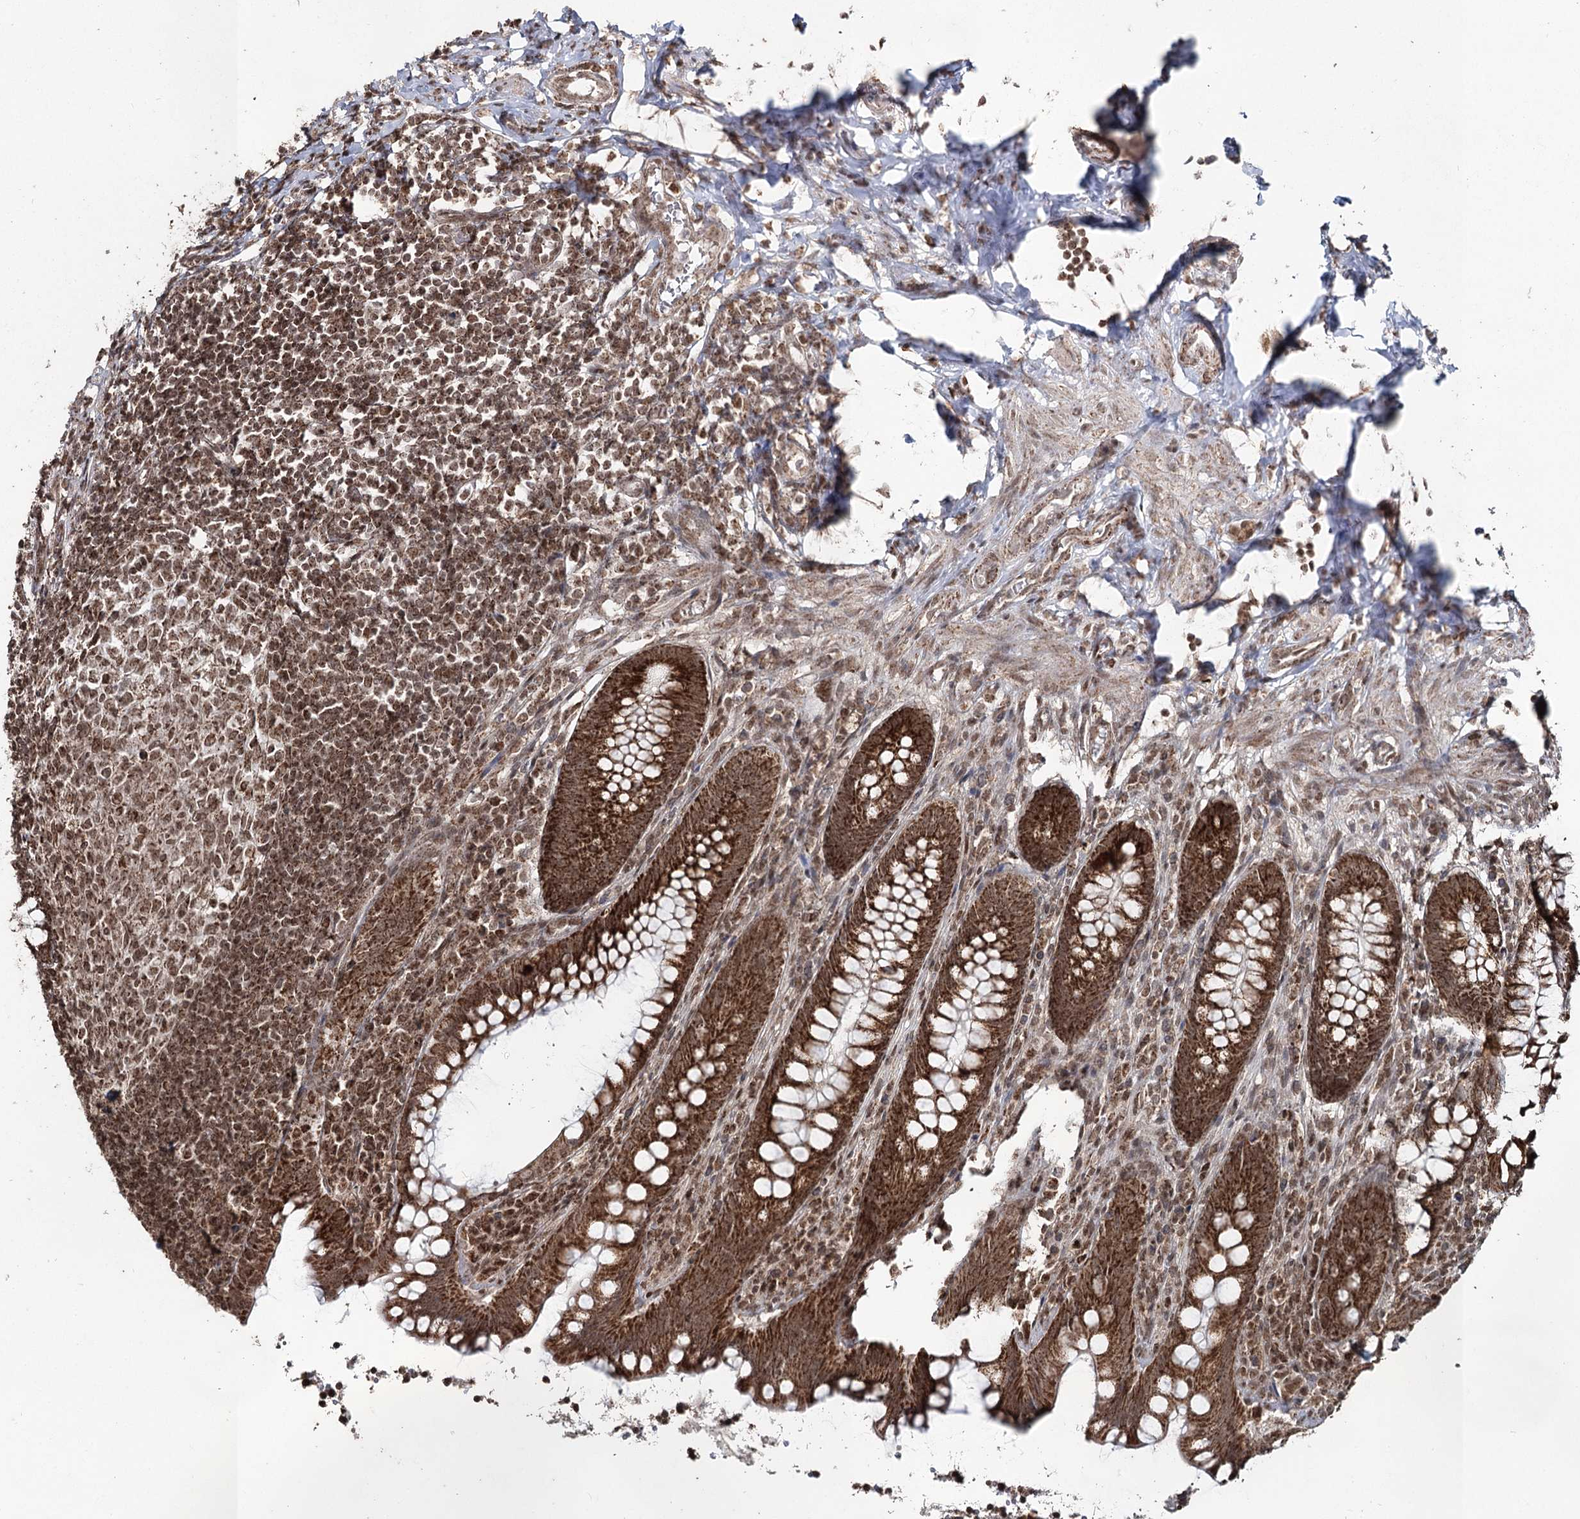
{"staining": {"intensity": "strong", "quantity": ">75%", "location": "cytoplasmic/membranous"}, "tissue": "appendix", "cell_type": "Glandular cells", "image_type": "normal", "snomed": [{"axis": "morphology", "description": "Normal tissue, NOS"}, {"axis": "topography", "description": "Appendix"}], "caption": "An immunohistochemistry (IHC) image of benign tissue is shown. Protein staining in brown labels strong cytoplasmic/membranous positivity in appendix within glandular cells.", "gene": "PDHX", "patient": {"sex": "female", "age": 33}}